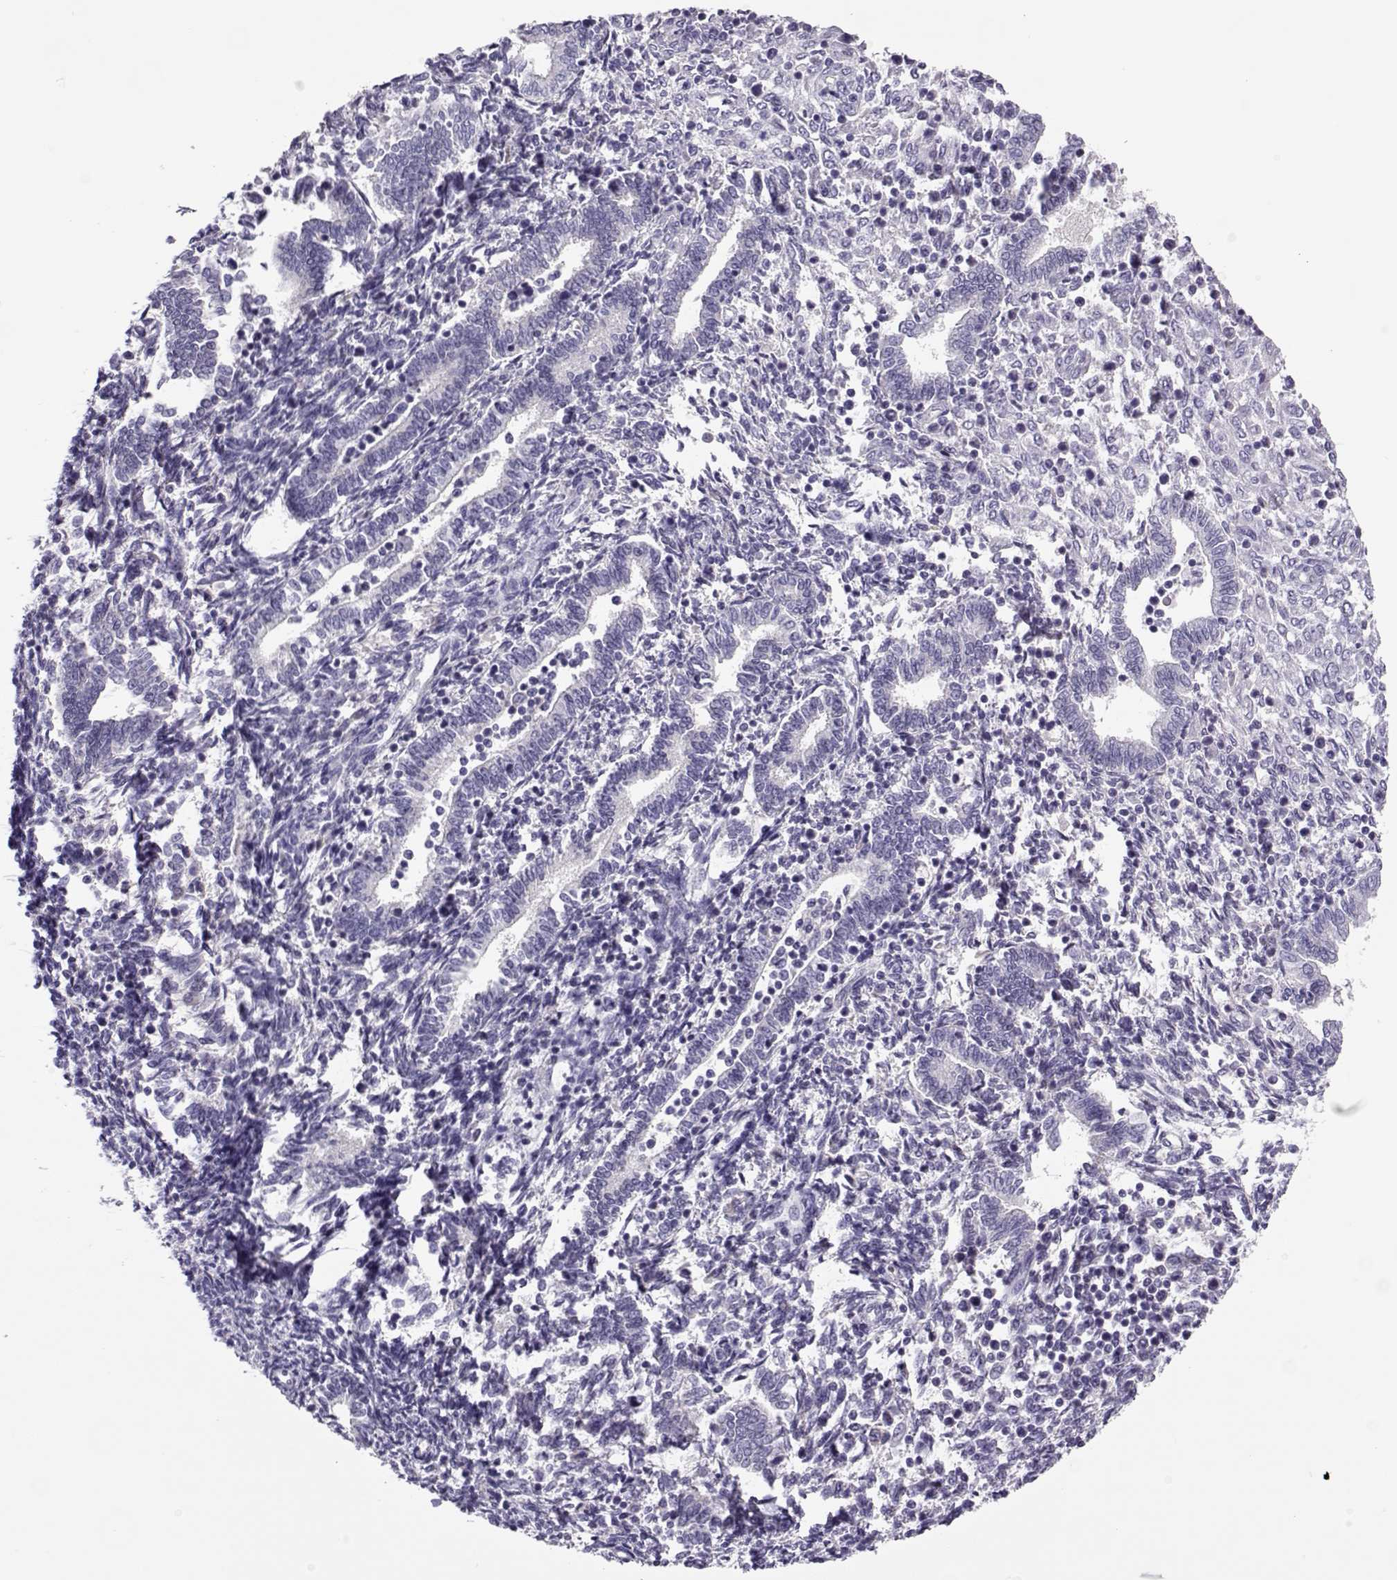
{"staining": {"intensity": "negative", "quantity": "none", "location": "none"}, "tissue": "endometrium", "cell_type": "Cells in endometrial stroma", "image_type": "normal", "snomed": [{"axis": "morphology", "description": "Normal tissue, NOS"}, {"axis": "topography", "description": "Endometrium"}], "caption": "Immunohistochemistry image of unremarkable human endometrium stained for a protein (brown), which displays no positivity in cells in endometrial stroma. Nuclei are stained in blue.", "gene": "LINGO1", "patient": {"sex": "female", "age": 42}}